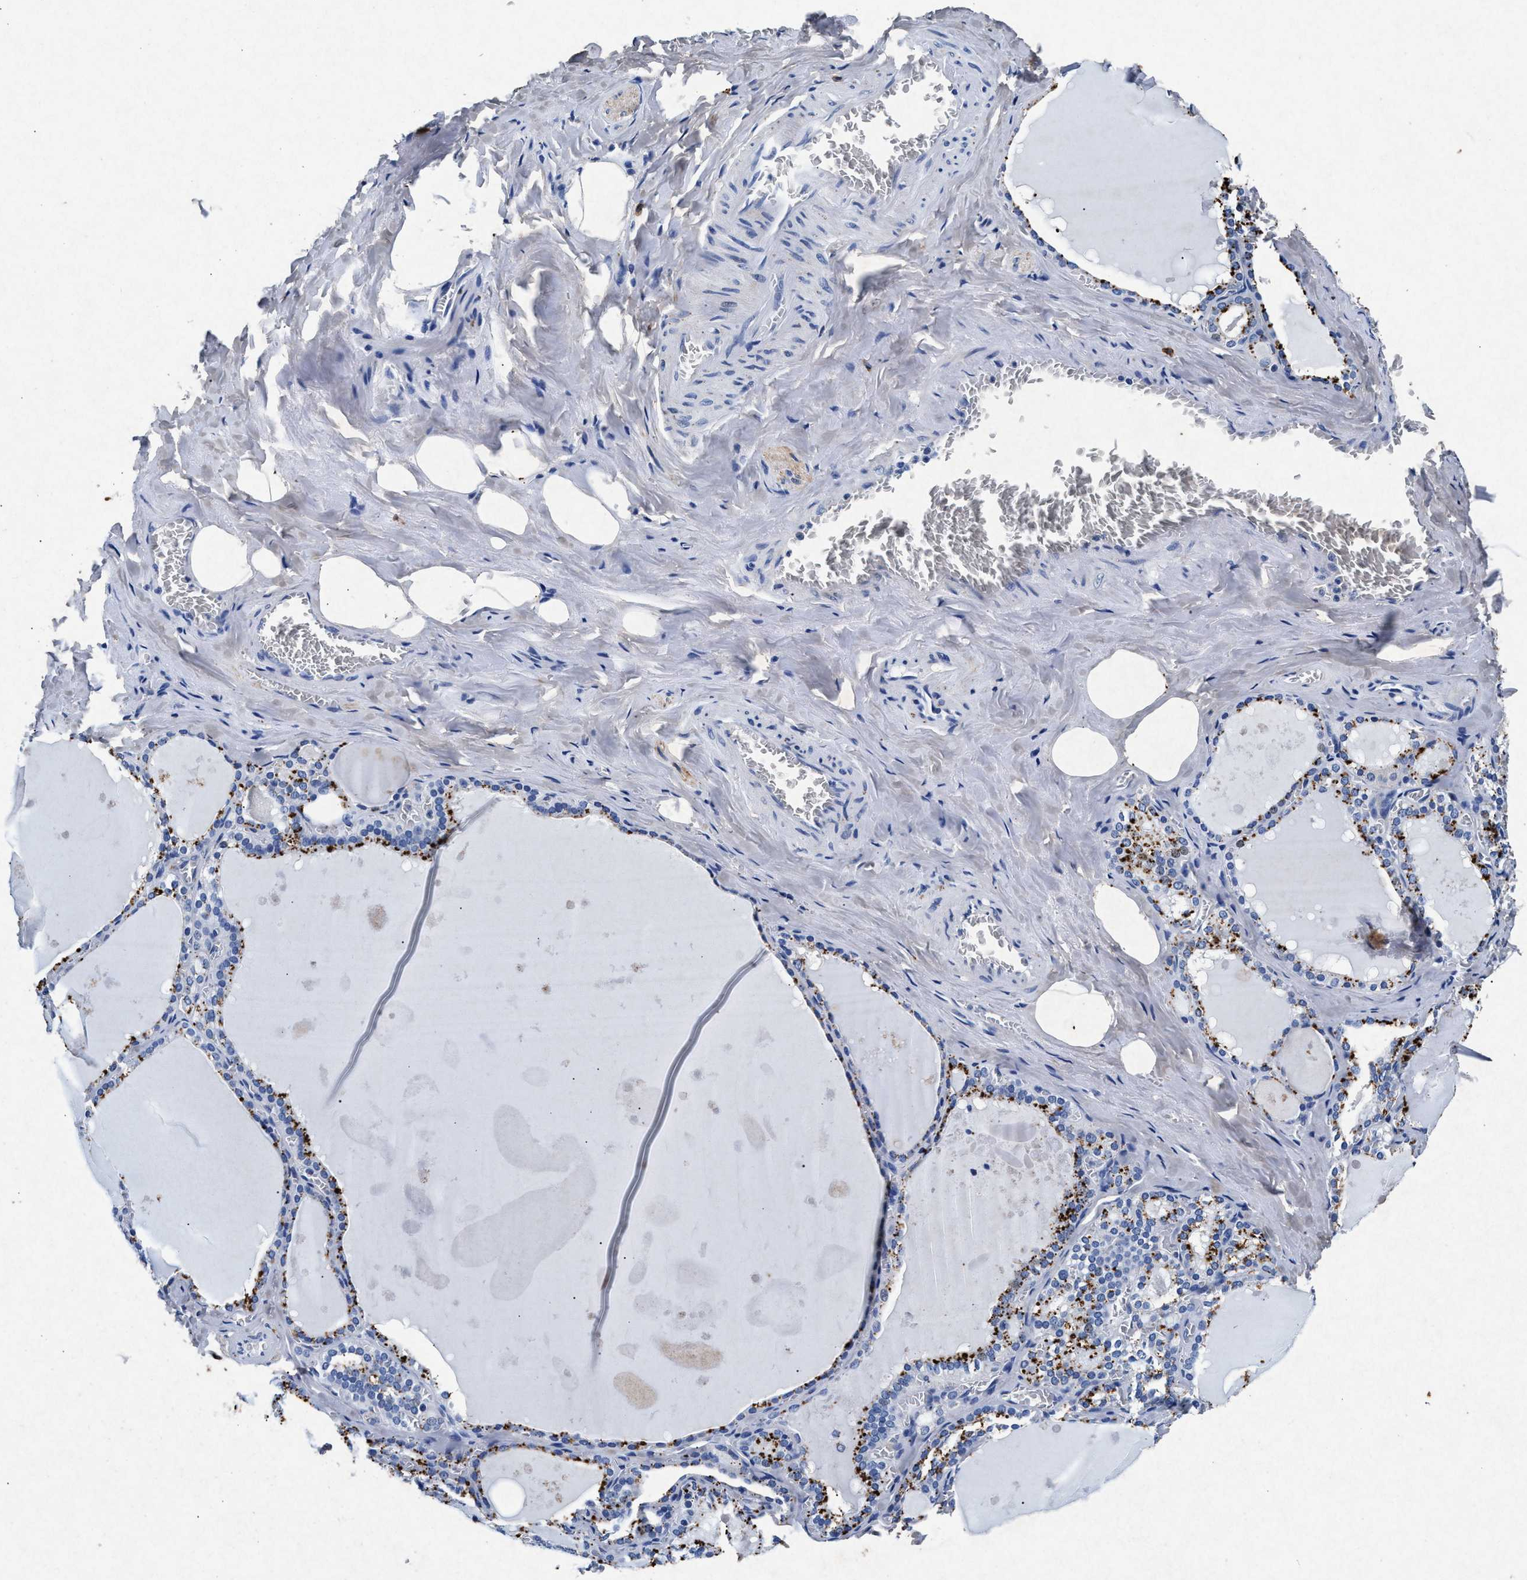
{"staining": {"intensity": "moderate", "quantity": "<25%", "location": "cytoplasmic/membranous"}, "tissue": "thyroid gland", "cell_type": "Glandular cells", "image_type": "normal", "snomed": [{"axis": "morphology", "description": "Normal tissue, NOS"}, {"axis": "topography", "description": "Thyroid gland"}], "caption": "High-power microscopy captured an immunohistochemistry image of unremarkable thyroid gland, revealing moderate cytoplasmic/membranous positivity in about <25% of glandular cells. (DAB (3,3'-diaminobenzidine) IHC, brown staining for protein, blue staining for nuclei).", "gene": "MAP6", "patient": {"sex": "male", "age": 56}}